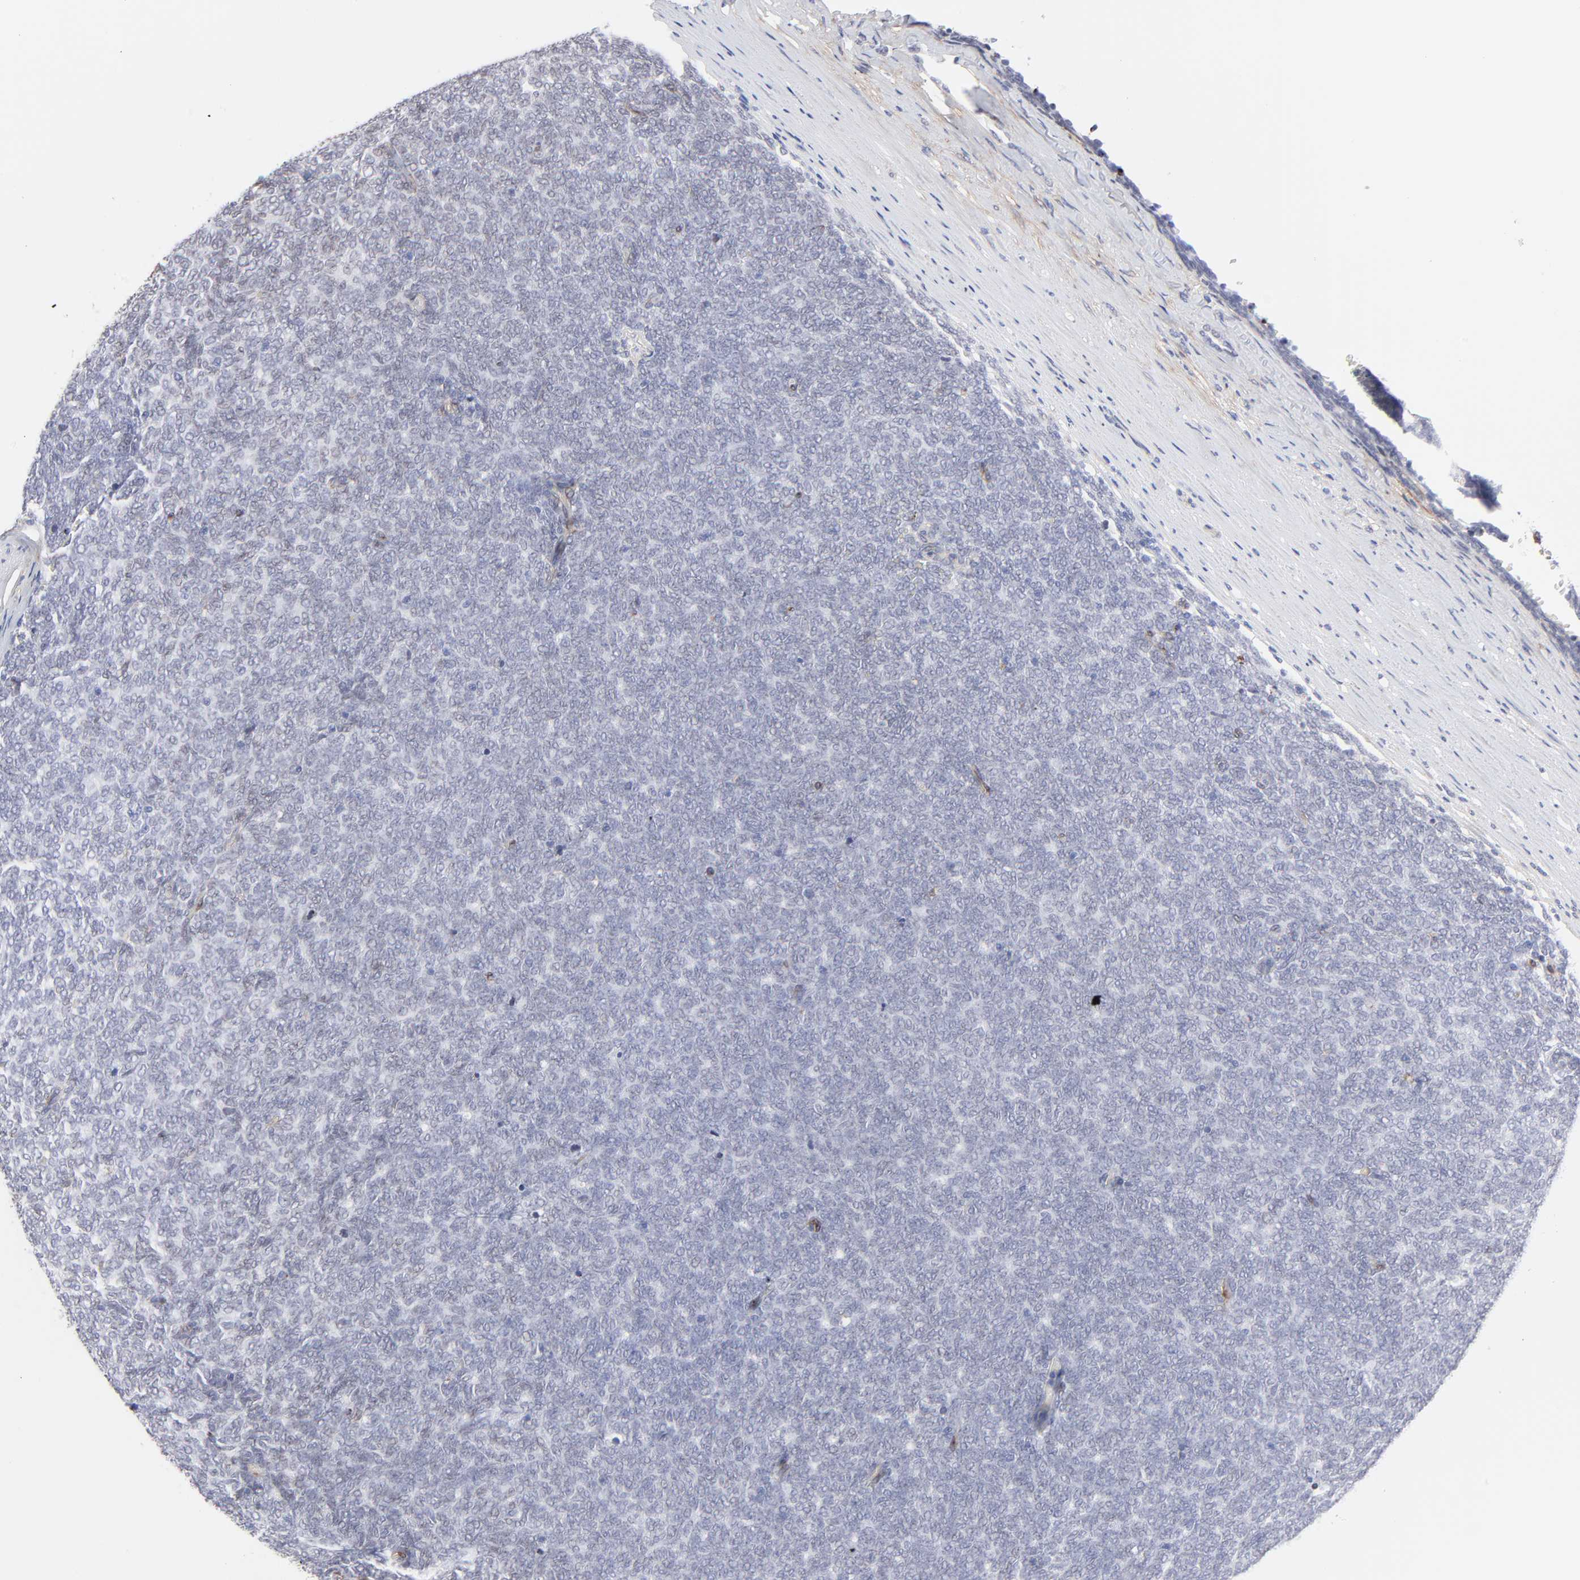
{"staining": {"intensity": "negative", "quantity": "none", "location": "none"}, "tissue": "renal cancer", "cell_type": "Tumor cells", "image_type": "cancer", "snomed": [{"axis": "morphology", "description": "Neoplasm, malignant, NOS"}, {"axis": "topography", "description": "Kidney"}], "caption": "A photomicrograph of renal cancer (malignant neoplasm) stained for a protein shows no brown staining in tumor cells.", "gene": "PDGFRB", "patient": {"sex": "male", "age": 28}}